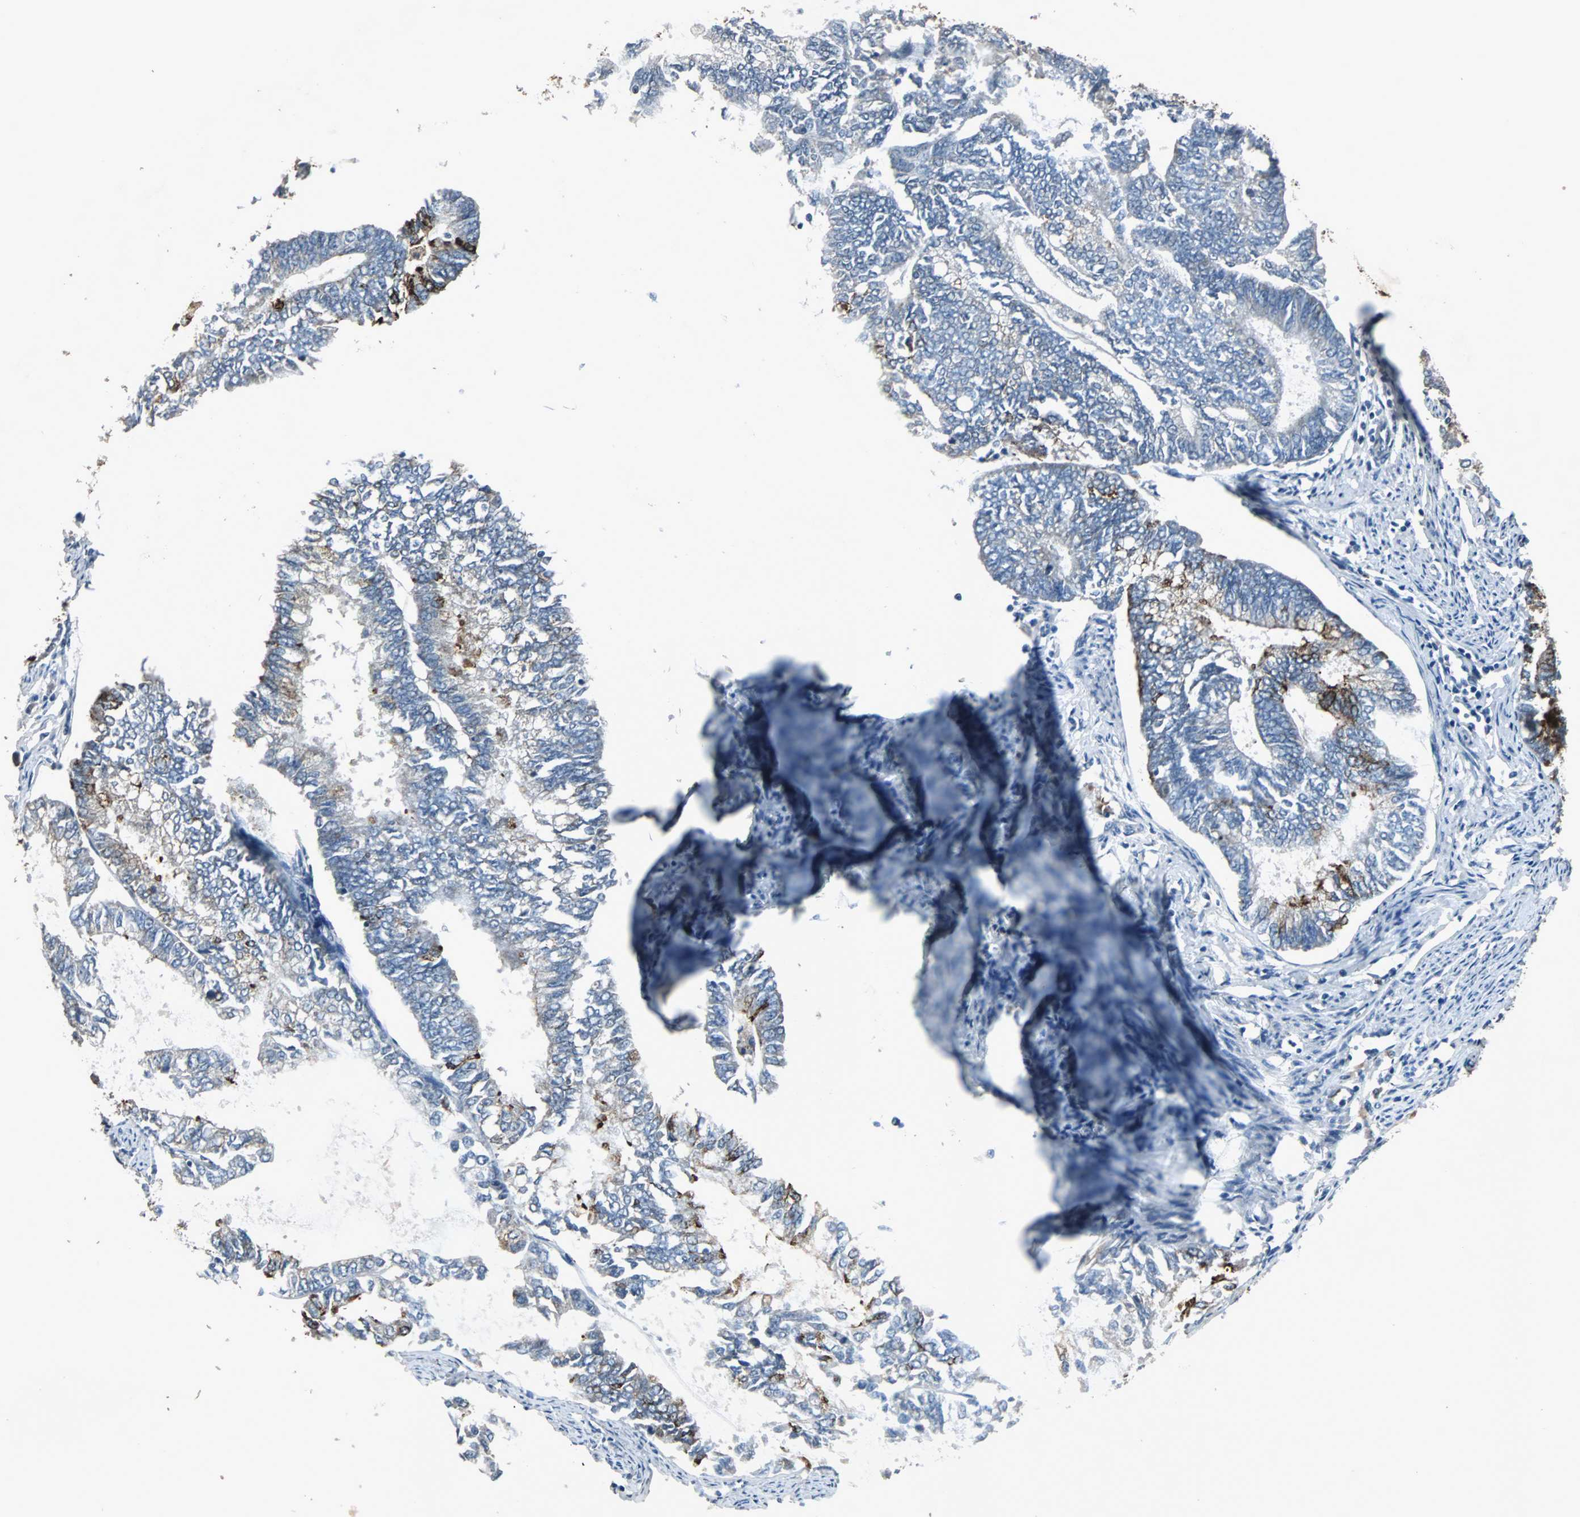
{"staining": {"intensity": "moderate", "quantity": "<25%", "location": "cytoplasmic/membranous"}, "tissue": "endometrial cancer", "cell_type": "Tumor cells", "image_type": "cancer", "snomed": [{"axis": "morphology", "description": "Adenocarcinoma, NOS"}, {"axis": "topography", "description": "Endometrium"}], "caption": "Endometrial cancer (adenocarcinoma) stained with a brown dye shows moderate cytoplasmic/membranous positive positivity in approximately <25% of tumor cells.", "gene": "SOS1", "patient": {"sex": "female", "age": 86}}